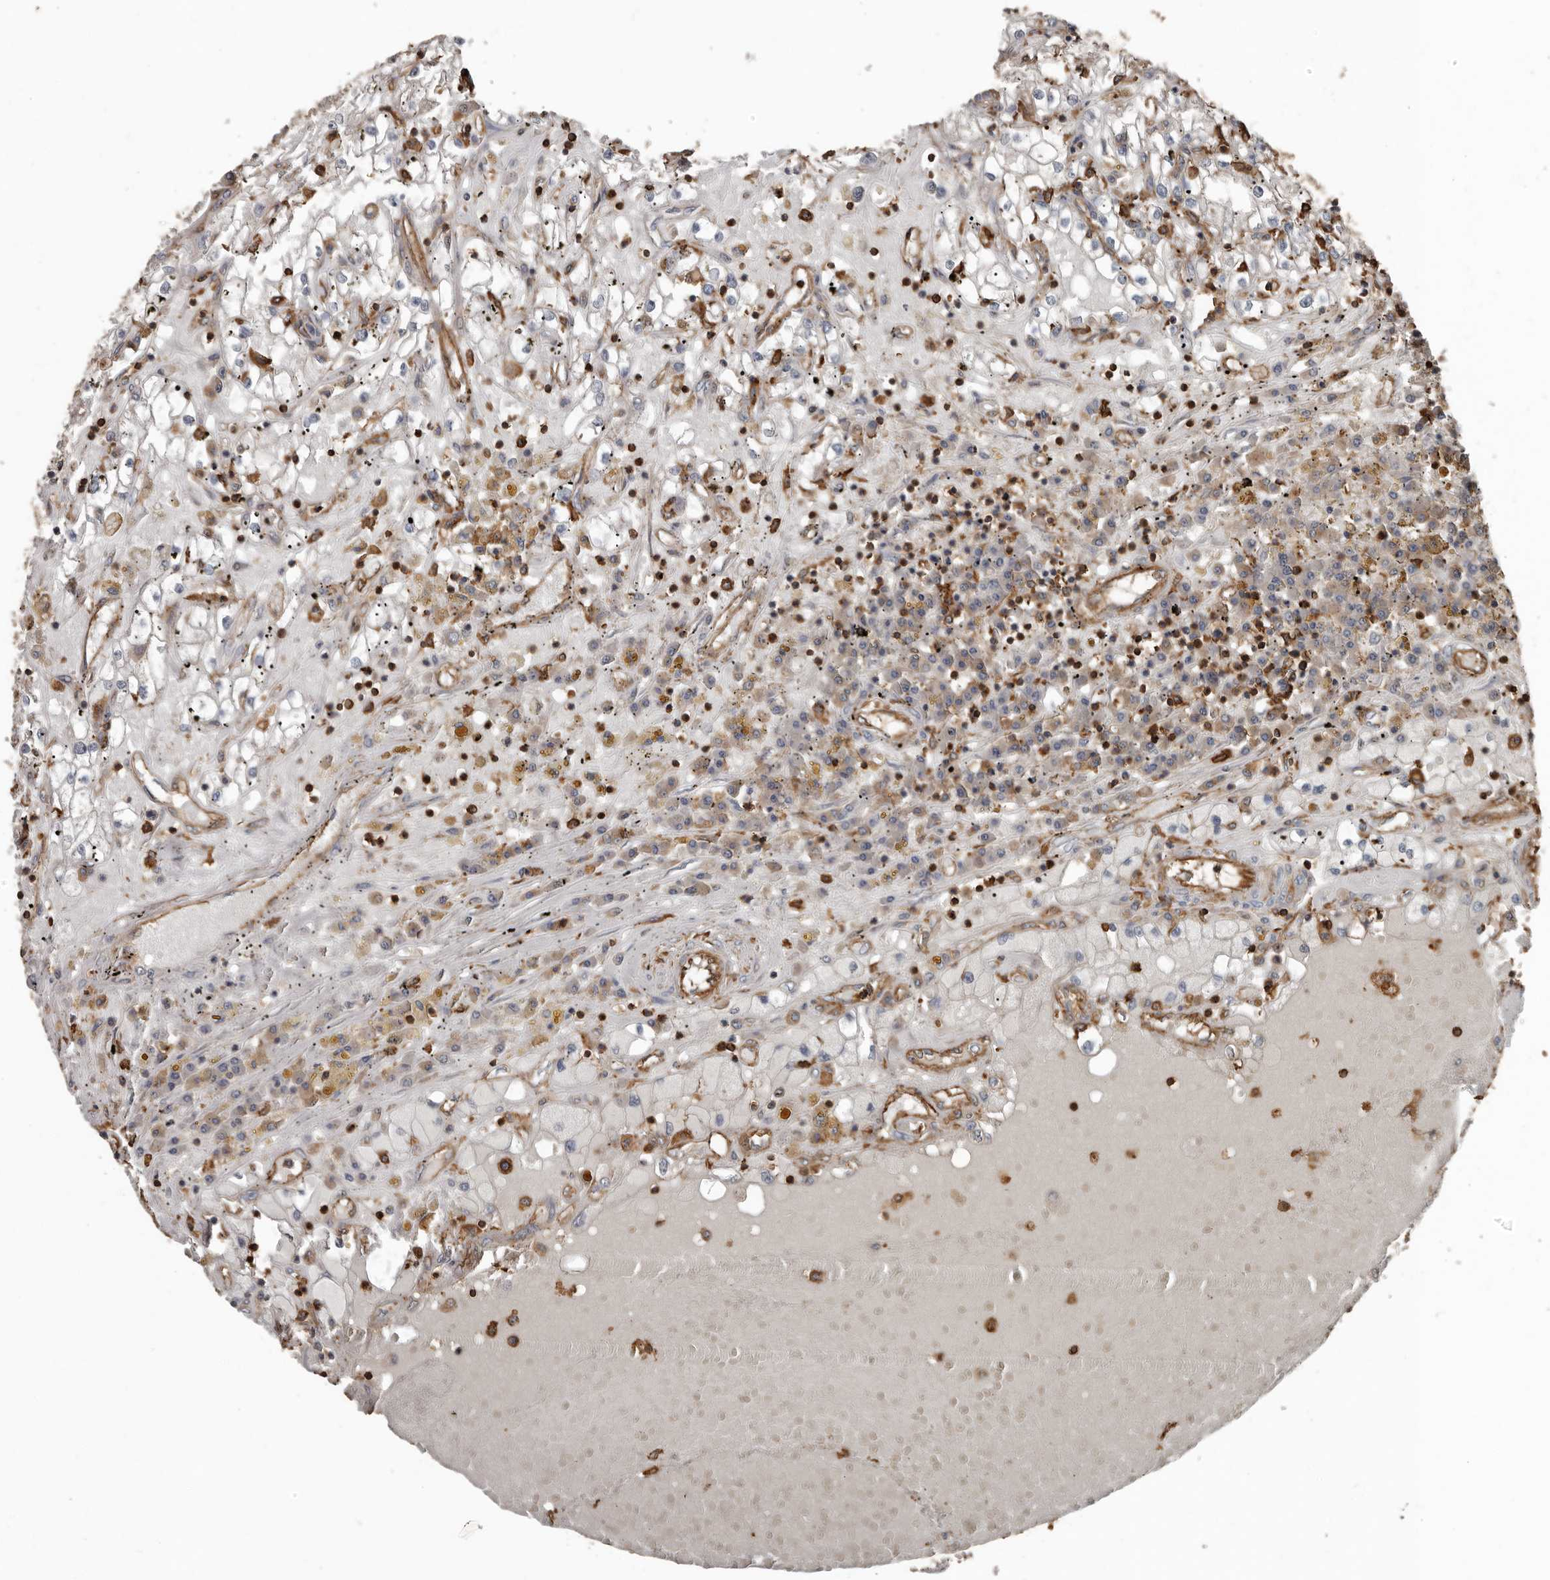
{"staining": {"intensity": "negative", "quantity": "none", "location": "none"}, "tissue": "renal cancer", "cell_type": "Tumor cells", "image_type": "cancer", "snomed": [{"axis": "morphology", "description": "Adenocarcinoma, NOS"}, {"axis": "topography", "description": "Kidney"}], "caption": "Human renal adenocarcinoma stained for a protein using immunohistochemistry (IHC) exhibits no expression in tumor cells.", "gene": "DENND6B", "patient": {"sex": "male", "age": 56}}